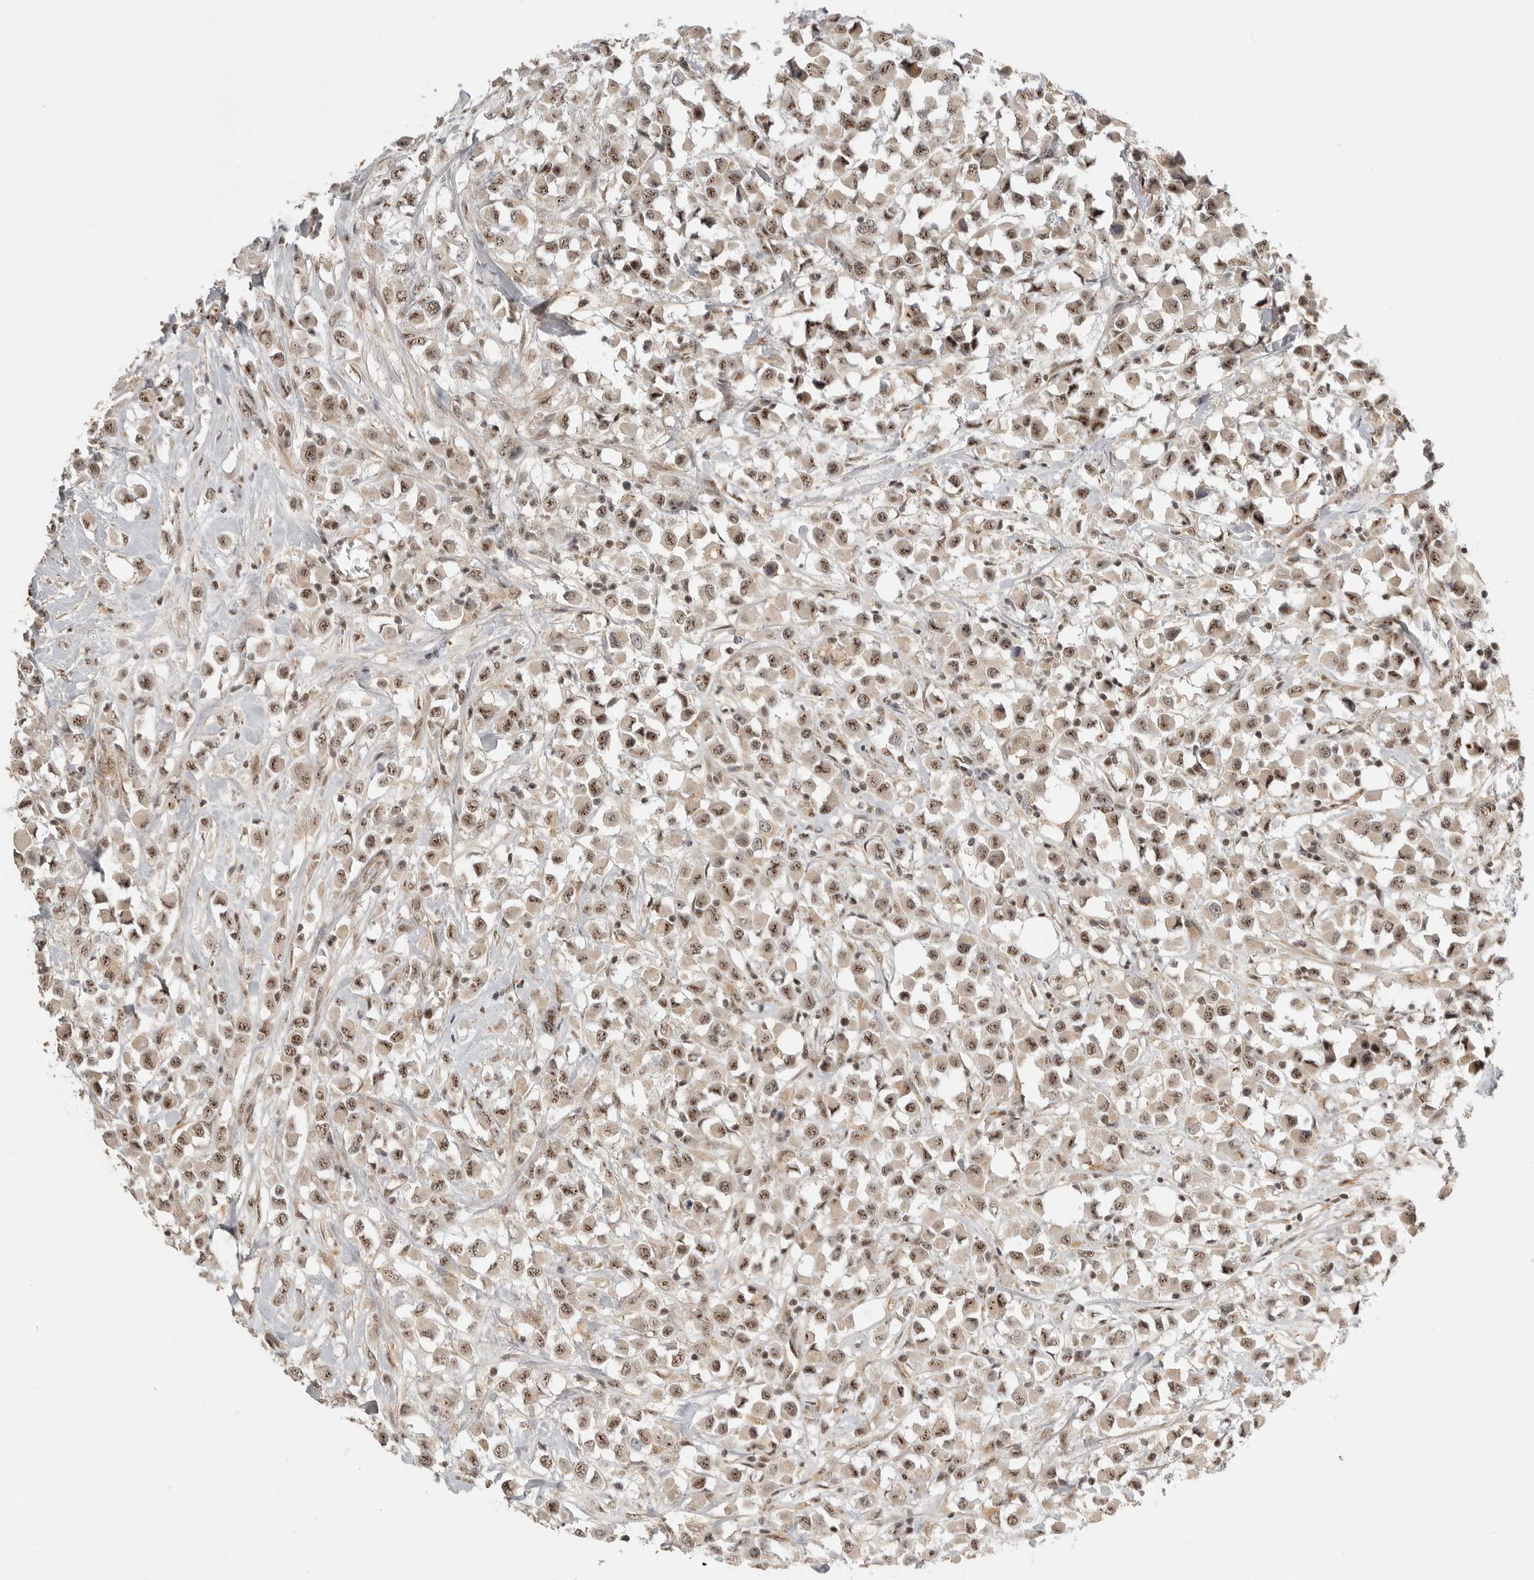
{"staining": {"intensity": "moderate", "quantity": ">75%", "location": "nuclear"}, "tissue": "breast cancer", "cell_type": "Tumor cells", "image_type": "cancer", "snomed": [{"axis": "morphology", "description": "Duct carcinoma"}, {"axis": "topography", "description": "Breast"}], "caption": "There is medium levels of moderate nuclear staining in tumor cells of breast cancer, as demonstrated by immunohistochemical staining (brown color).", "gene": "POMP", "patient": {"sex": "female", "age": 61}}